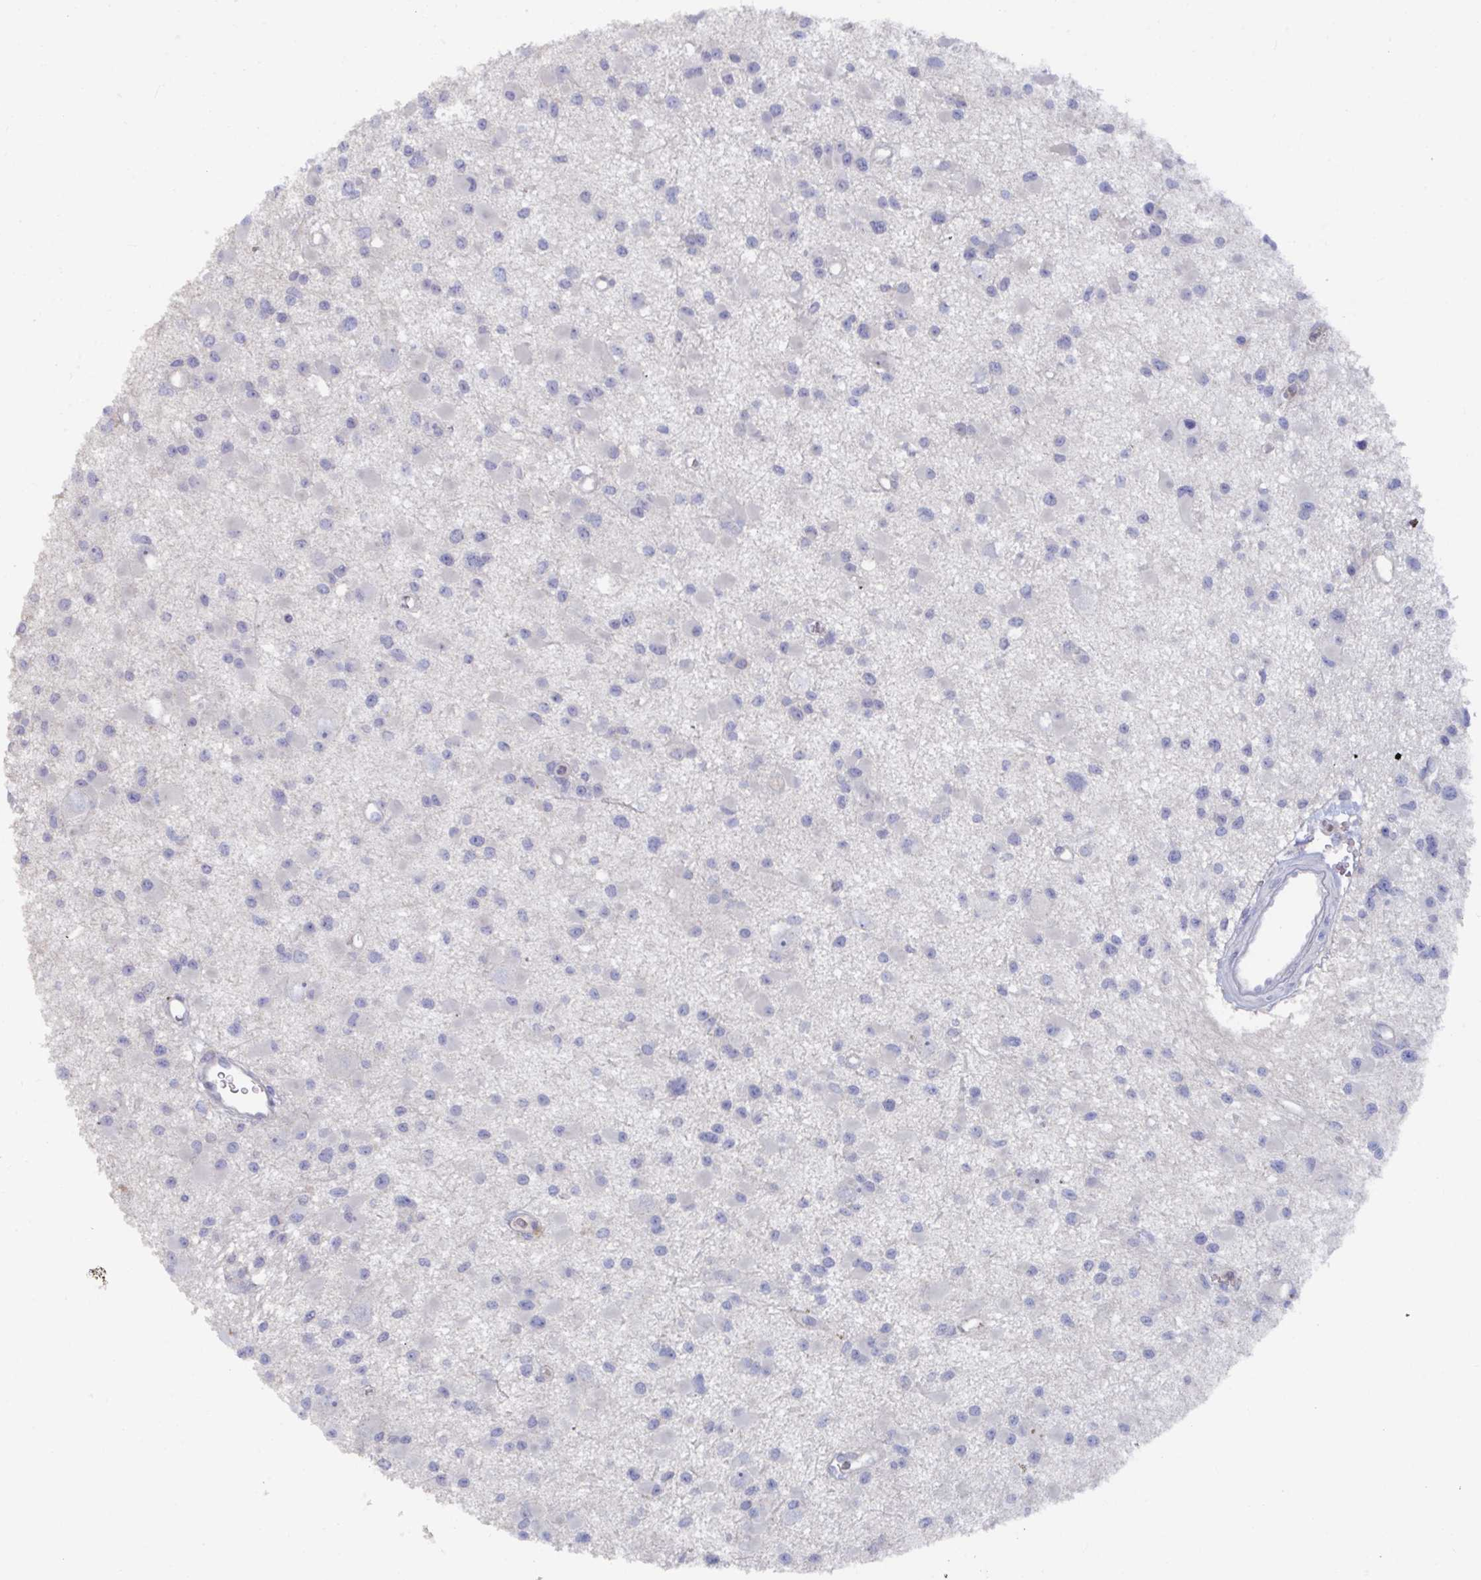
{"staining": {"intensity": "negative", "quantity": "none", "location": "none"}, "tissue": "glioma", "cell_type": "Tumor cells", "image_type": "cancer", "snomed": [{"axis": "morphology", "description": "Glioma, malignant, High grade"}, {"axis": "topography", "description": "Brain"}], "caption": "Image shows no protein expression in tumor cells of high-grade glioma (malignant) tissue.", "gene": "KCNK5", "patient": {"sex": "male", "age": 54}}